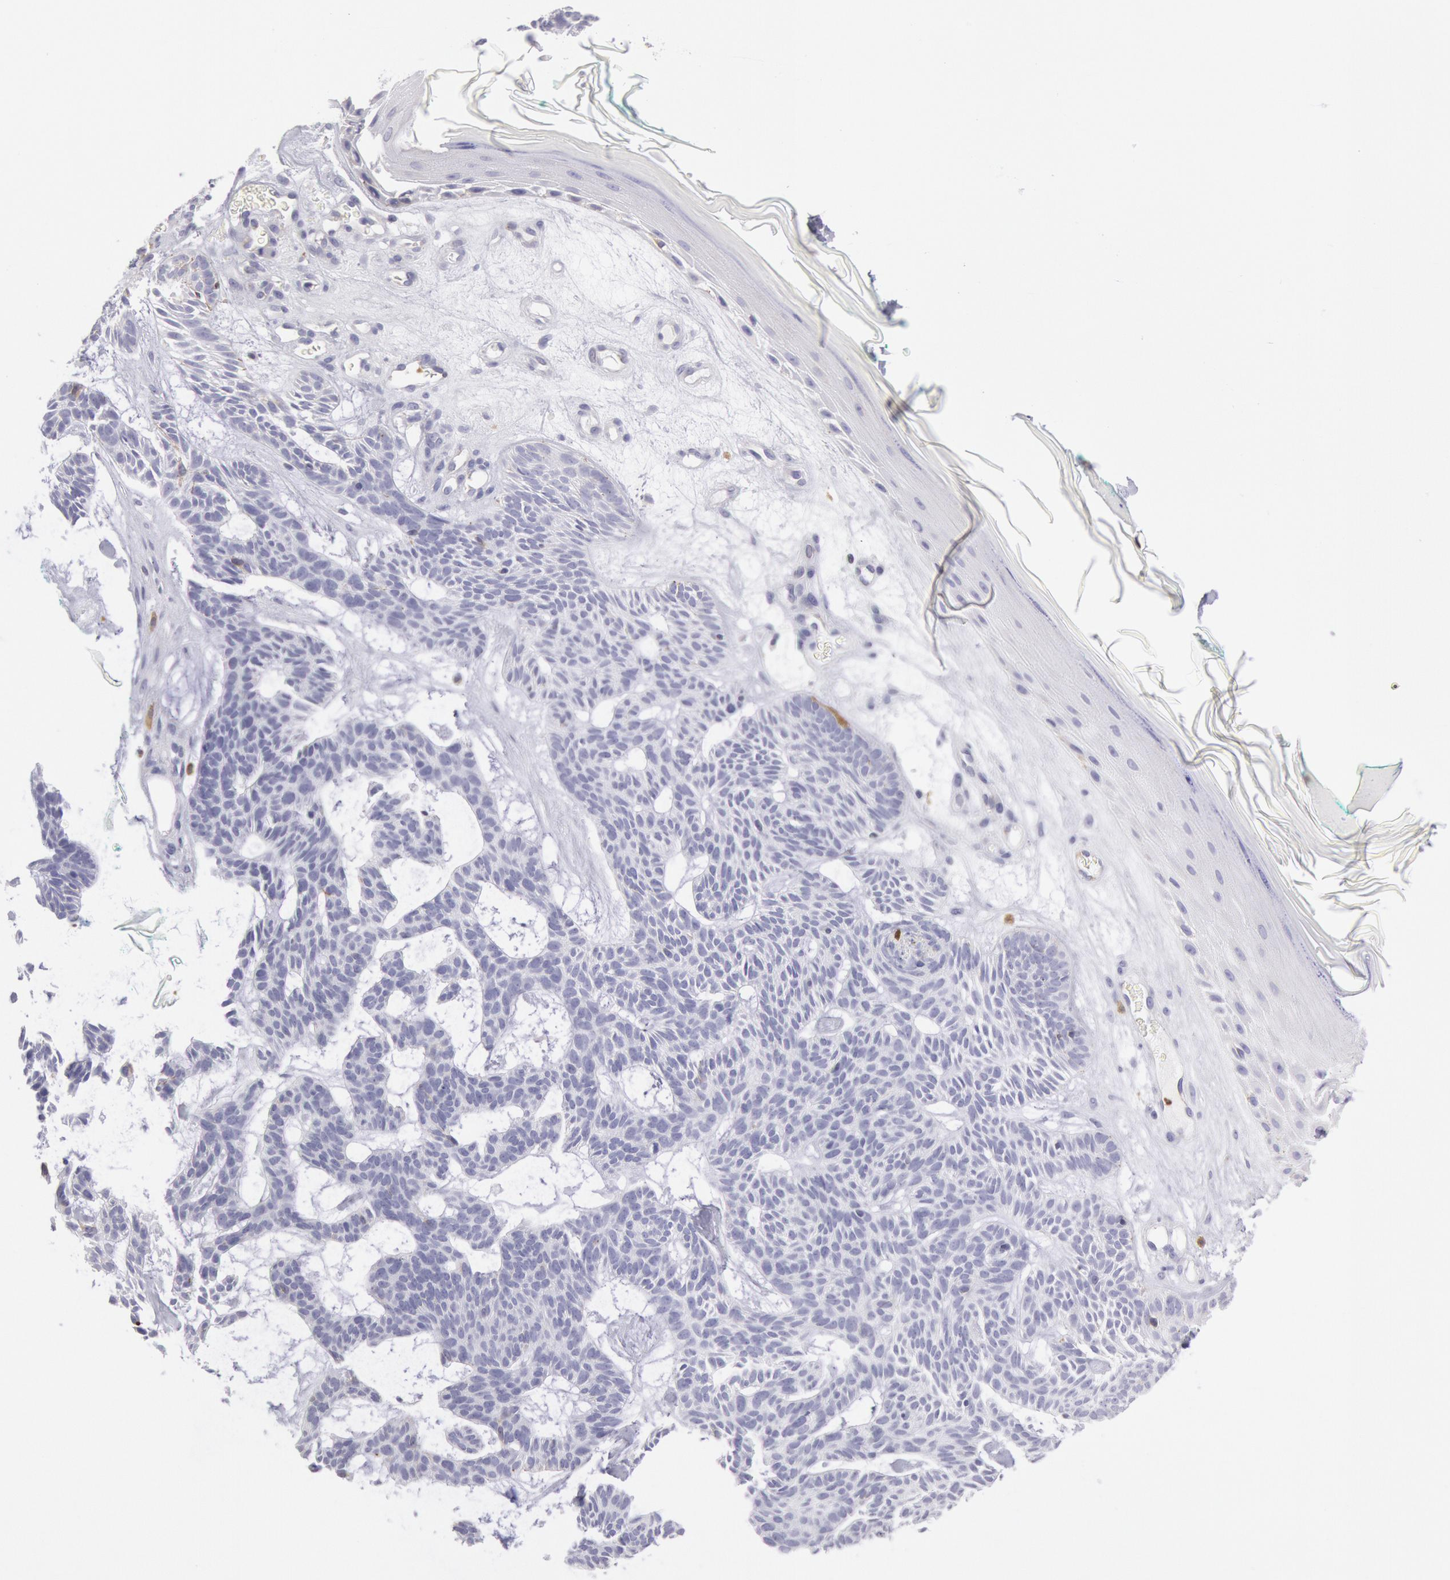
{"staining": {"intensity": "negative", "quantity": "none", "location": "none"}, "tissue": "skin cancer", "cell_type": "Tumor cells", "image_type": "cancer", "snomed": [{"axis": "morphology", "description": "Basal cell carcinoma"}, {"axis": "topography", "description": "Skin"}], "caption": "Tumor cells are negative for brown protein staining in skin cancer.", "gene": "RAB27A", "patient": {"sex": "male", "age": 75}}